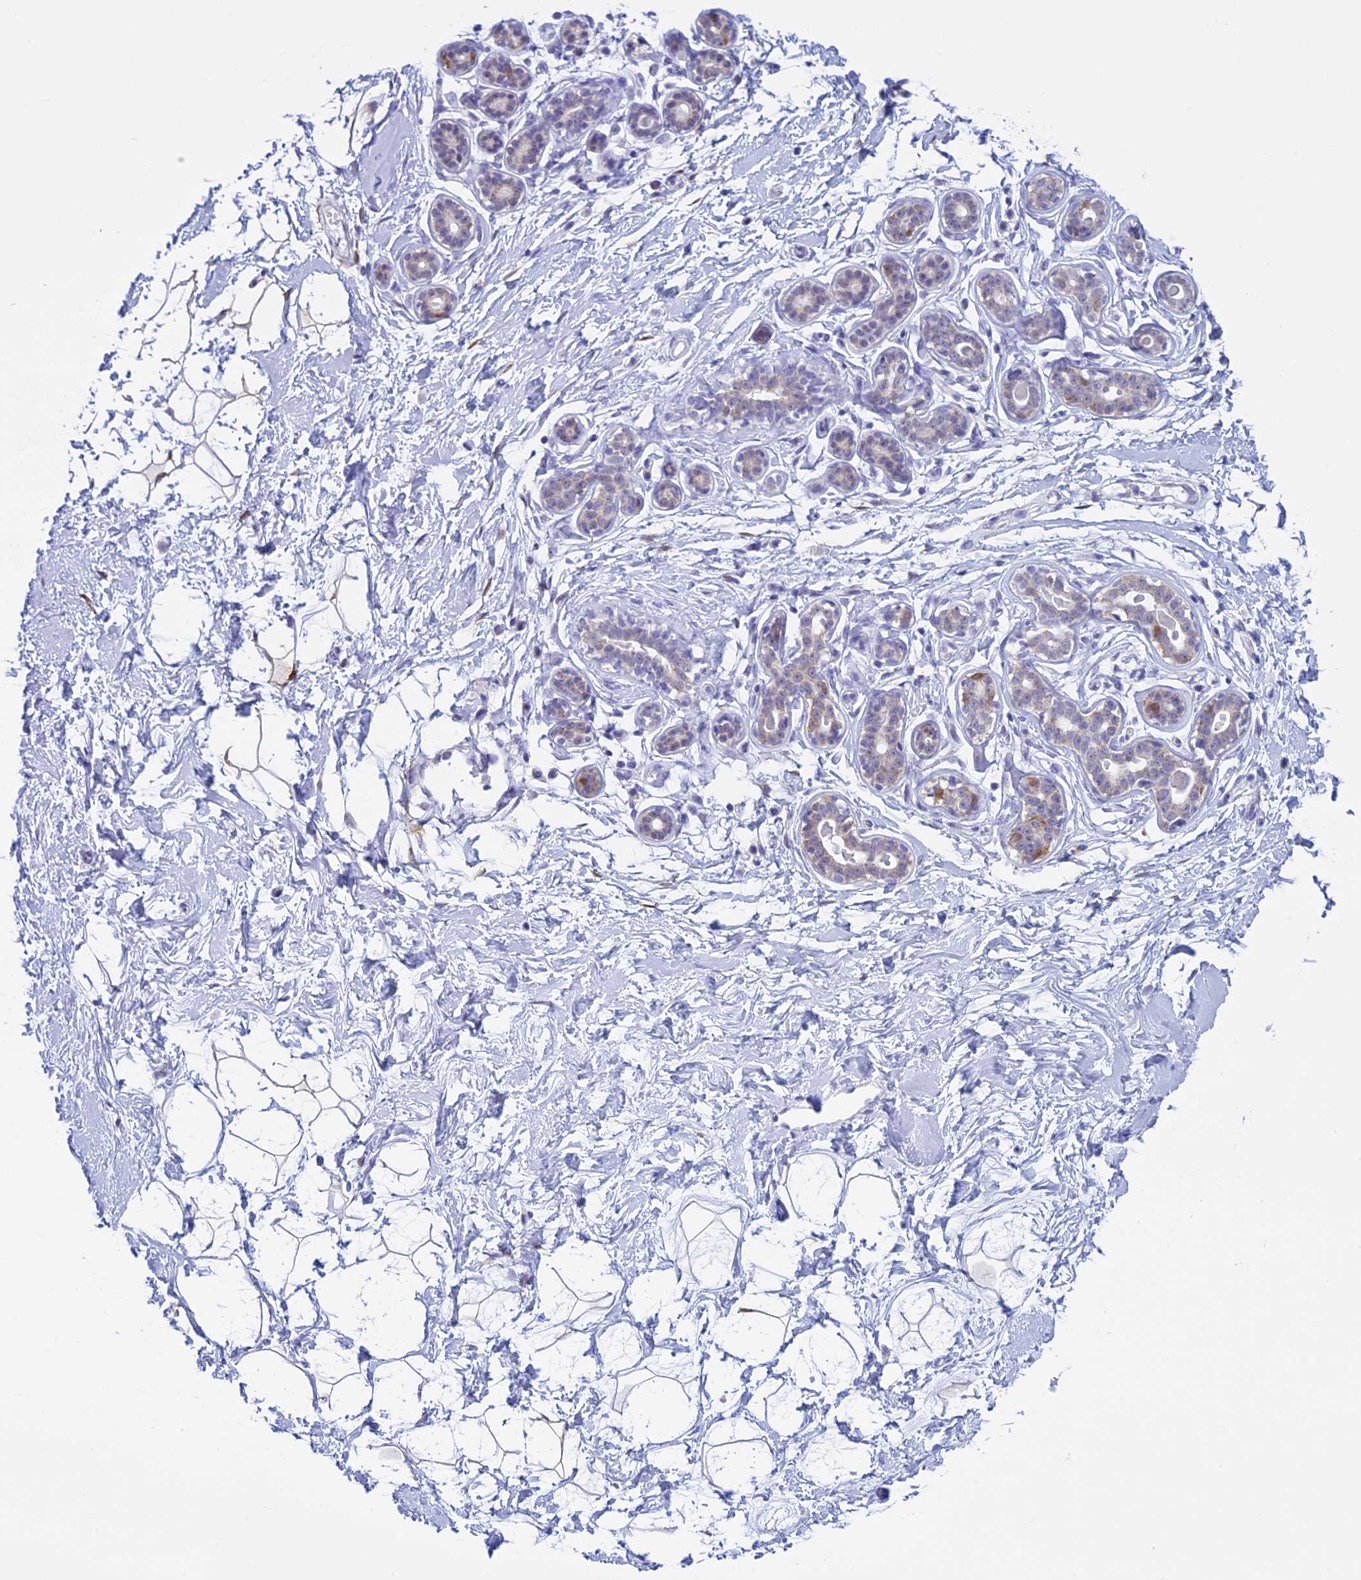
{"staining": {"intensity": "negative", "quantity": "none", "location": "none"}, "tissue": "breast", "cell_type": "Adipocytes", "image_type": "normal", "snomed": [{"axis": "morphology", "description": "Normal tissue, NOS"}, {"axis": "morphology", "description": "Adenoma, NOS"}, {"axis": "topography", "description": "Breast"}], "caption": "This histopathology image is of unremarkable breast stained with immunohistochemistry to label a protein in brown with the nuclei are counter-stained blue. There is no staining in adipocytes.", "gene": "LHFPL2", "patient": {"sex": "female", "age": 23}}